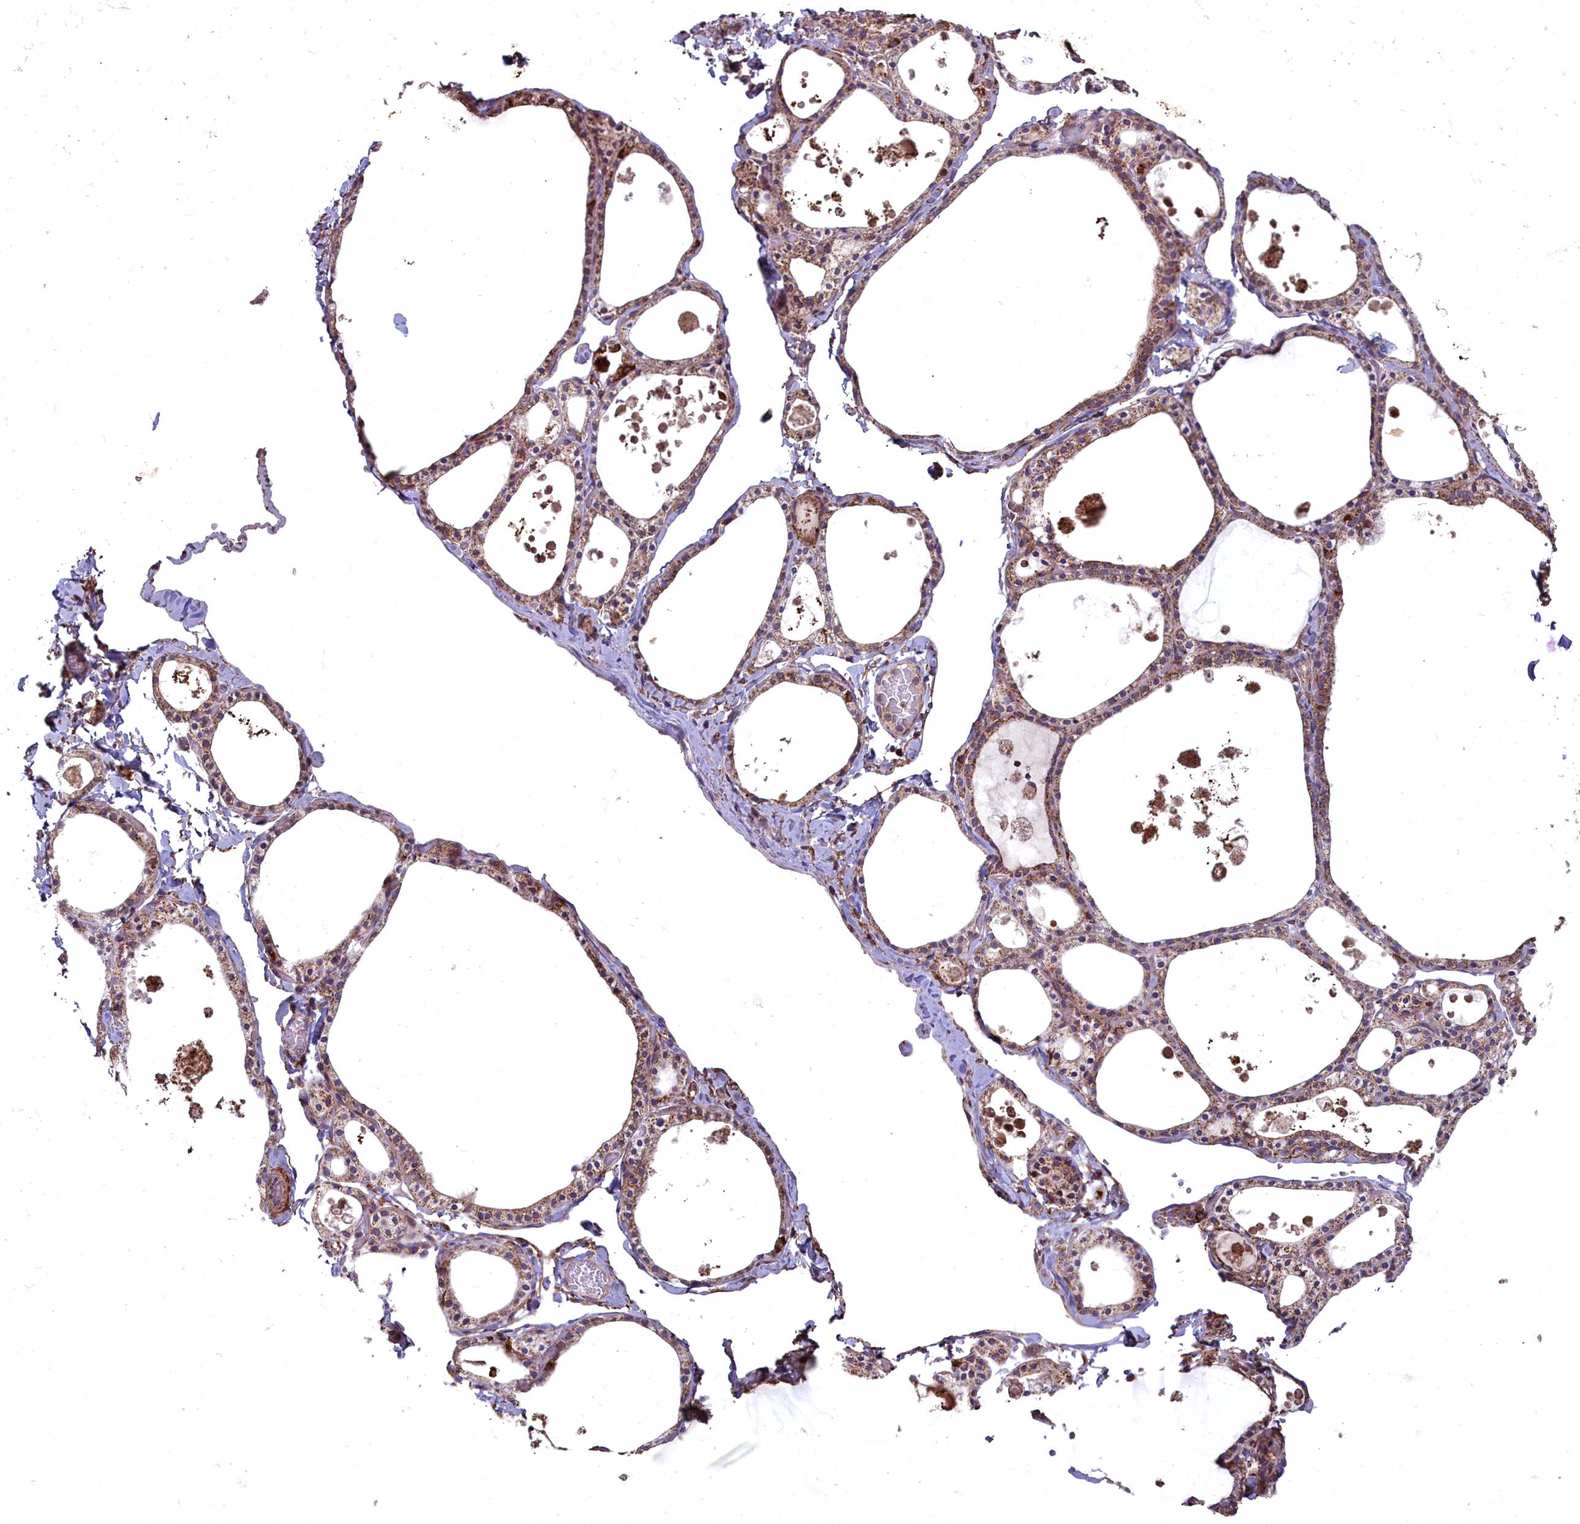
{"staining": {"intensity": "moderate", "quantity": ">75%", "location": "cytoplasmic/membranous"}, "tissue": "thyroid gland", "cell_type": "Glandular cells", "image_type": "normal", "snomed": [{"axis": "morphology", "description": "Normal tissue, NOS"}, {"axis": "topography", "description": "Thyroid gland"}], "caption": "Protein staining of normal thyroid gland demonstrates moderate cytoplasmic/membranous expression in about >75% of glandular cells.", "gene": "COX11", "patient": {"sex": "male", "age": 56}}